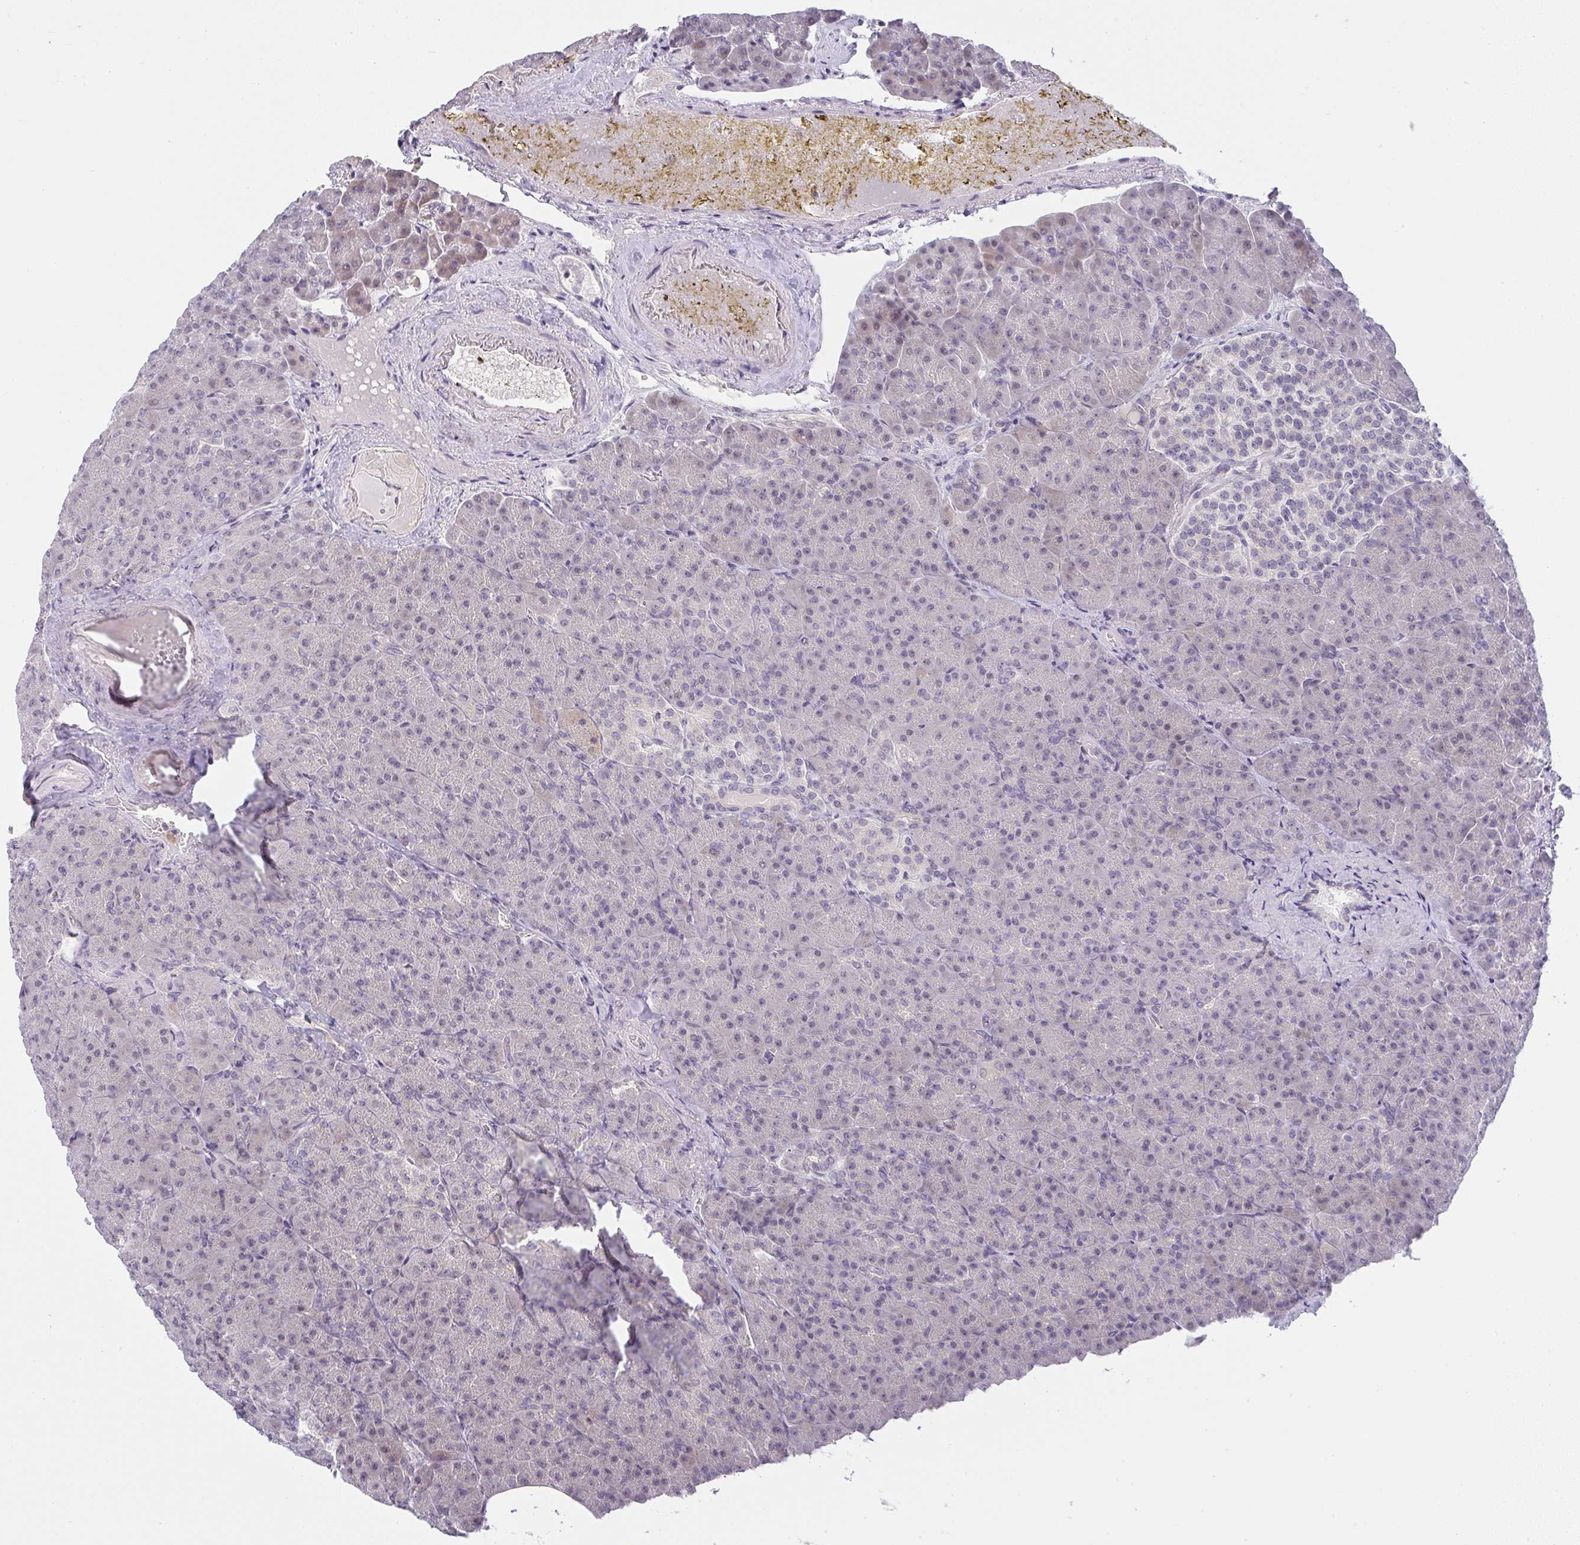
{"staining": {"intensity": "negative", "quantity": "none", "location": "none"}, "tissue": "pancreas", "cell_type": "Exocrine glandular cells", "image_type": "normal", "snomed": [{"axis": "morphology", "description": "Normal tissue, NOS"}, {"axis": "topography", "description": "Pancreas"}], "caption": "There is no significant positivity in exocrine glandular cells of pancreas. (Stains: DAB (3,3'-diaminobenzidine) immunohistochemistry (IHC) with hematoxylin counter stain, Microscopy: brightfield microscopy at high magnification).", "gene": "CACNA1S", "patient": {"sex": "female", "age": 74}}